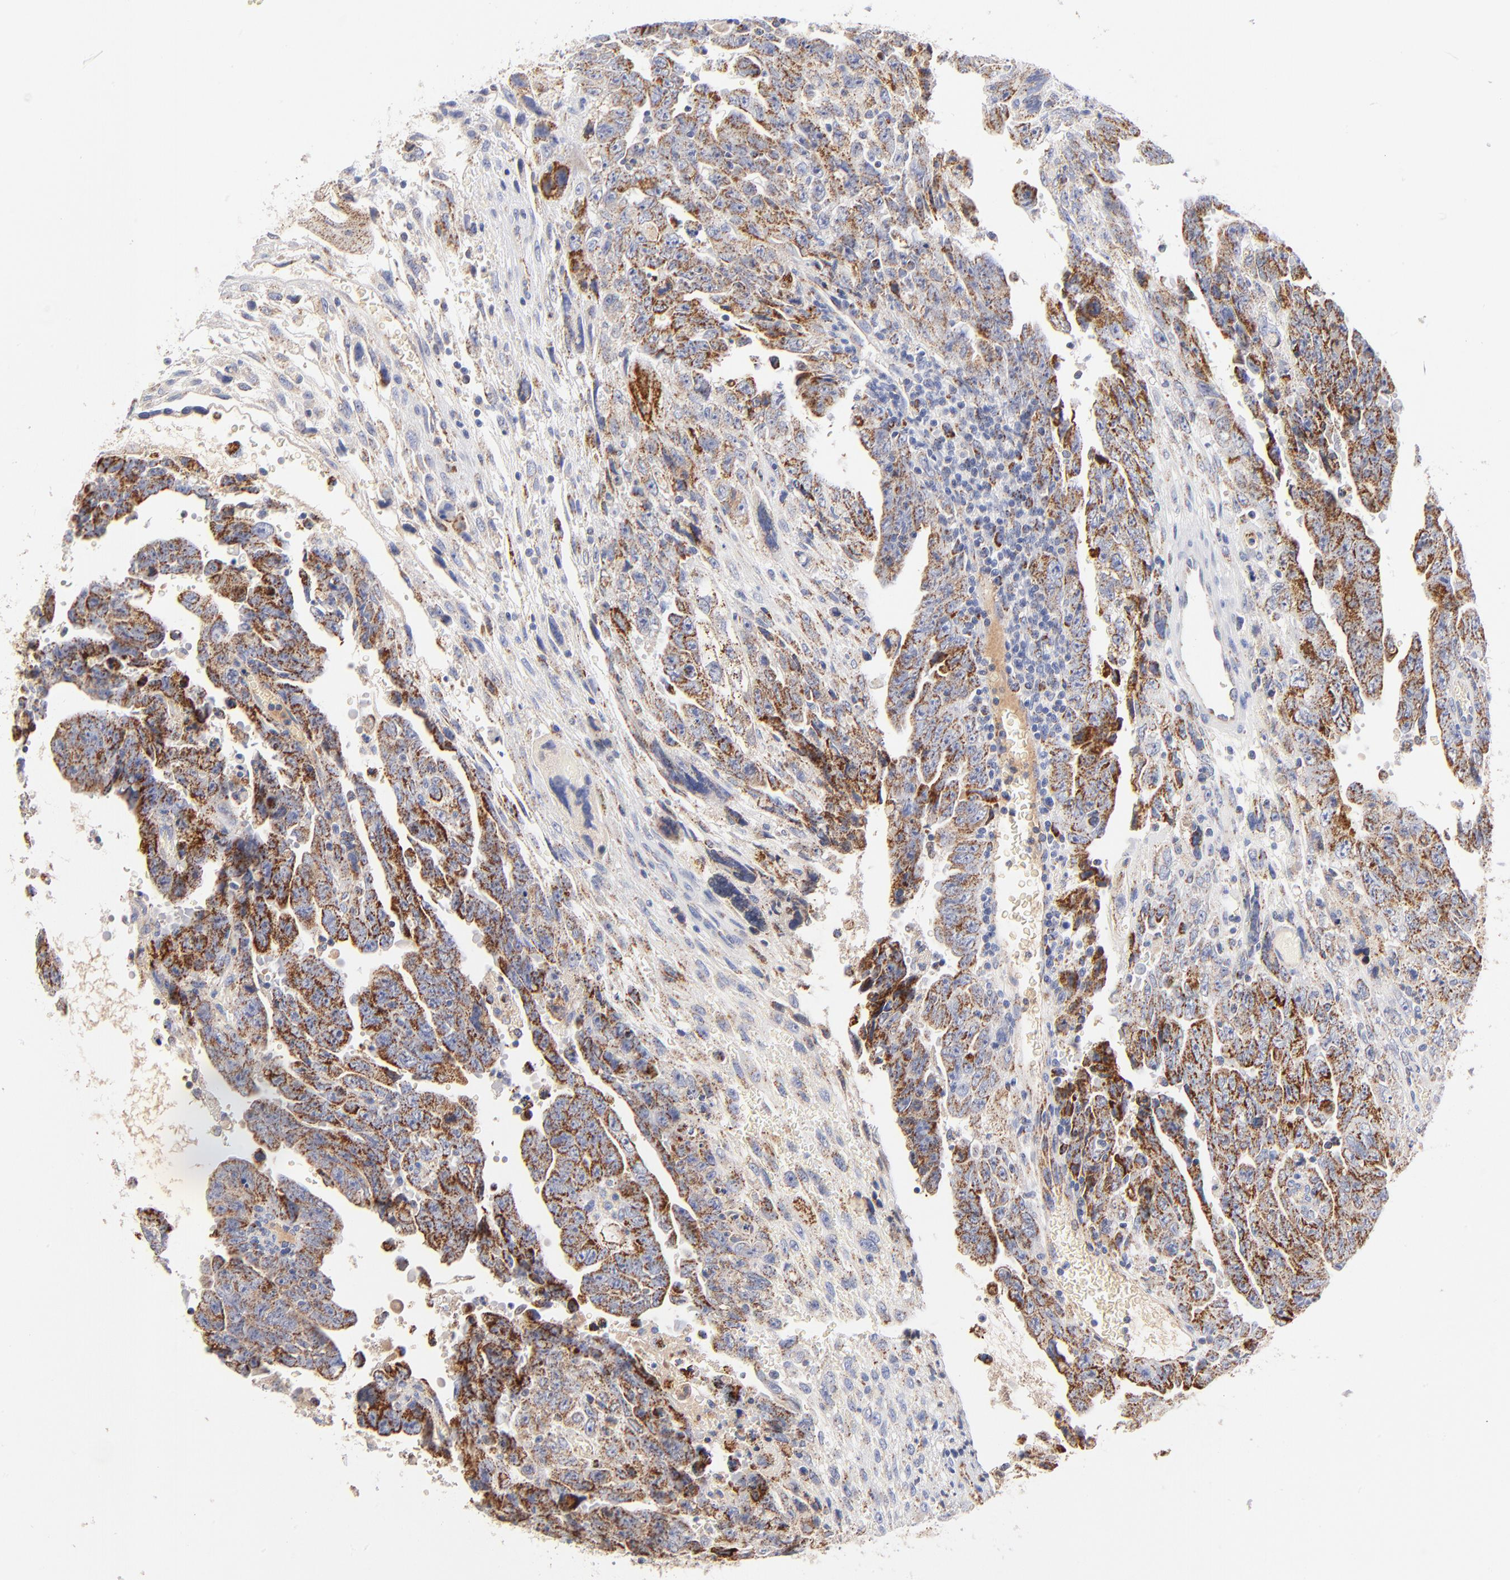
{"staining": {"intensity": "moderate", "quantity": ">75%", "location": "cytoplasmic/membranous"}, "tissue": "testis cancer", "cell_type": "Tumor cells", "image_type": "cancer", "snomed": [{"axis": "morphology", "description": "Carcinoma, Embryonal, NOS"}, {"axis": "topography", "description": "Testis"}], "caption": "Immunohistochemical staining of human testis cancer (embryonal carcinoma) reveals medium levels of moderate cytoplasmic/membranous positivity in approximately >75% of tumor cells.", "gene": "DLAT", "patient": {"sex": "male", "age": 28}}